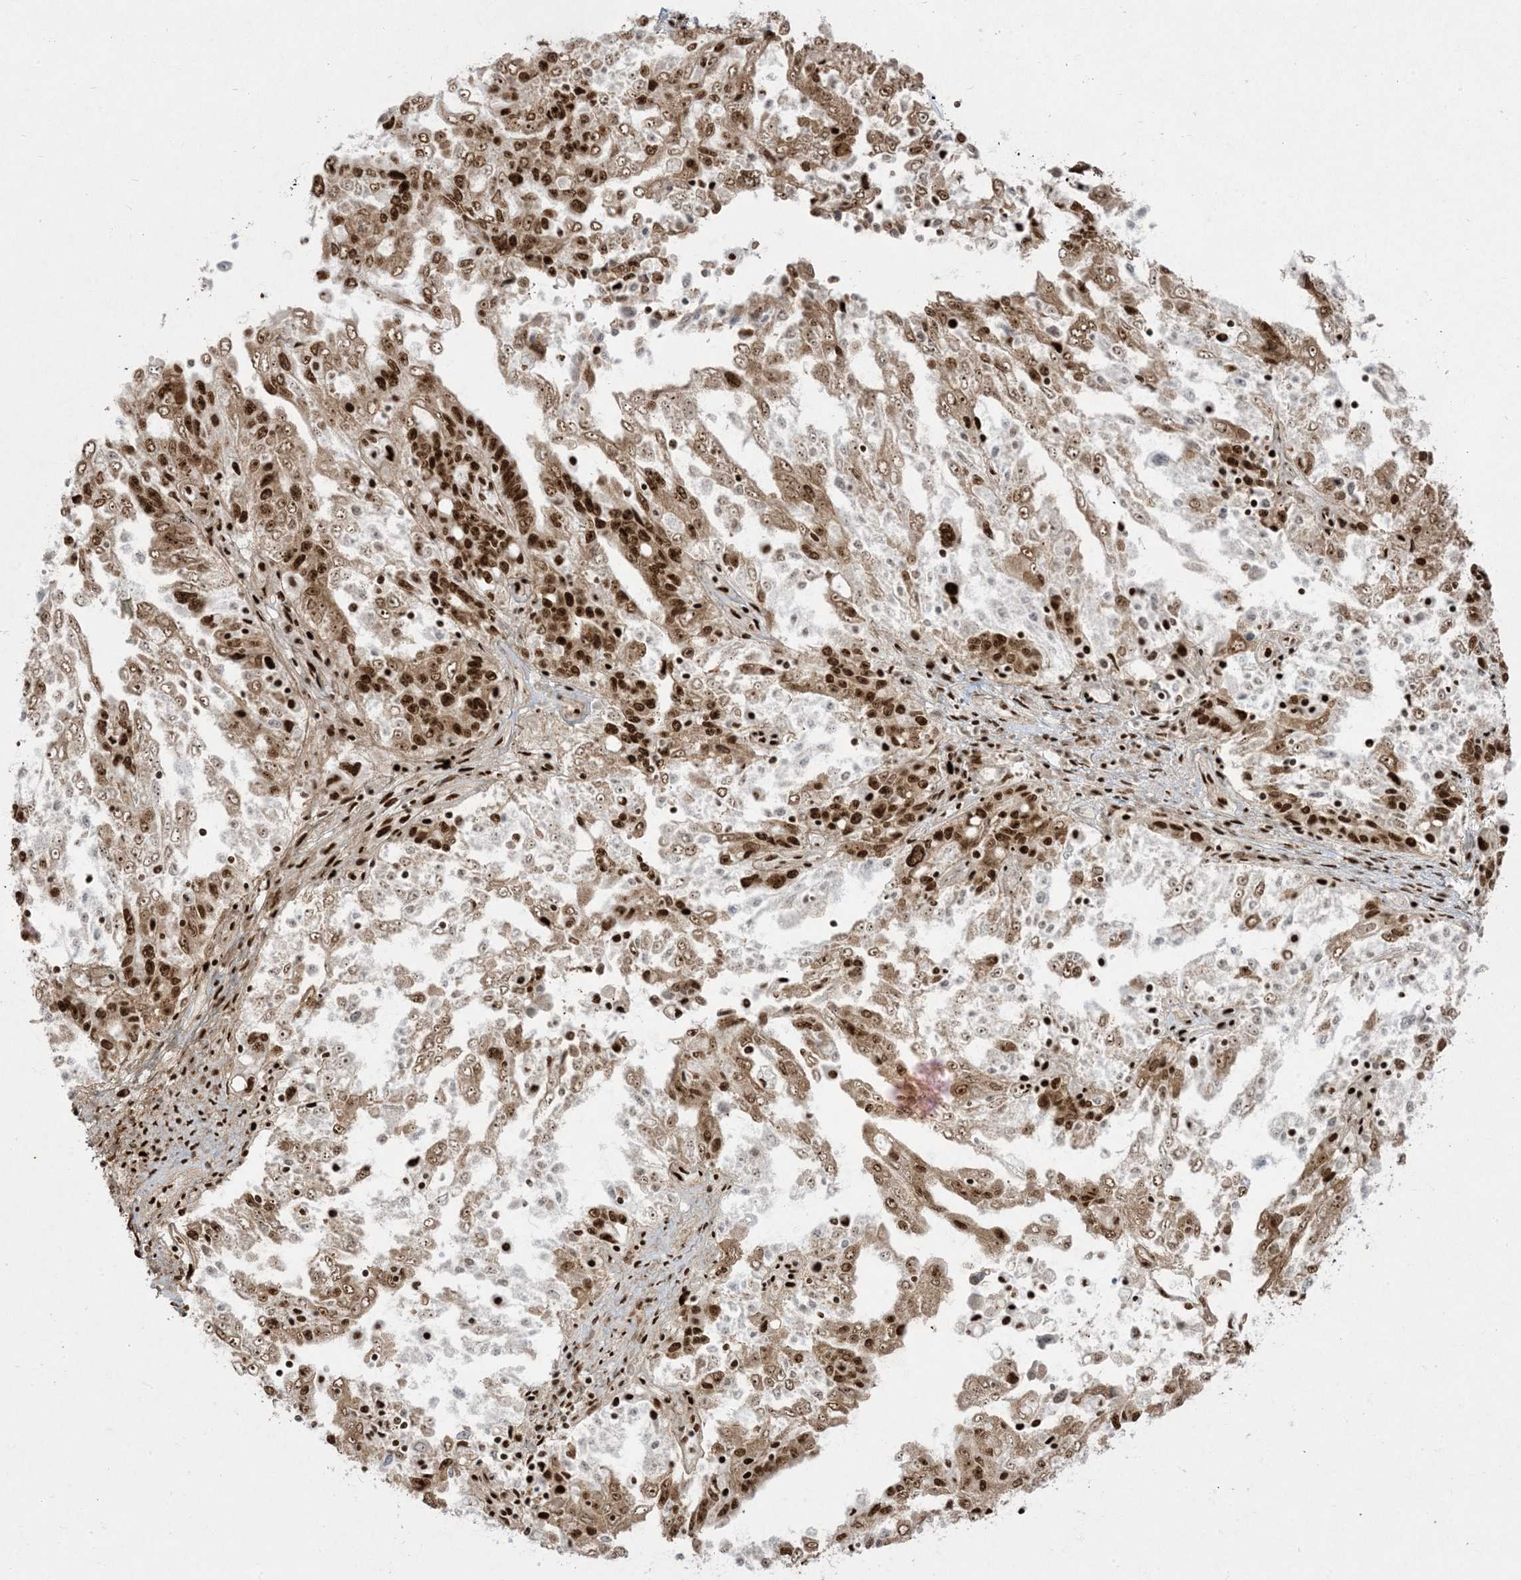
{"staining": {"intensity": "strong", "quantity": ">75%", "location": "nuclear"}, "tissue": "ovarian cancer", "cell_type": "Tumor cells", "image_type": "cancer", "snomed": [{"axis": "morphology", "description": "Carcinoma, endometroid"}, {"axis": "topography", "description": "Ovary"}], "caption": "A brown stain shows strong nuclear positivity of a protein in ovarian cancer (endometroid carcinoma) tumor cells.", "gene": "RBM10", "patient": {"sex": "female", "age": 62}}